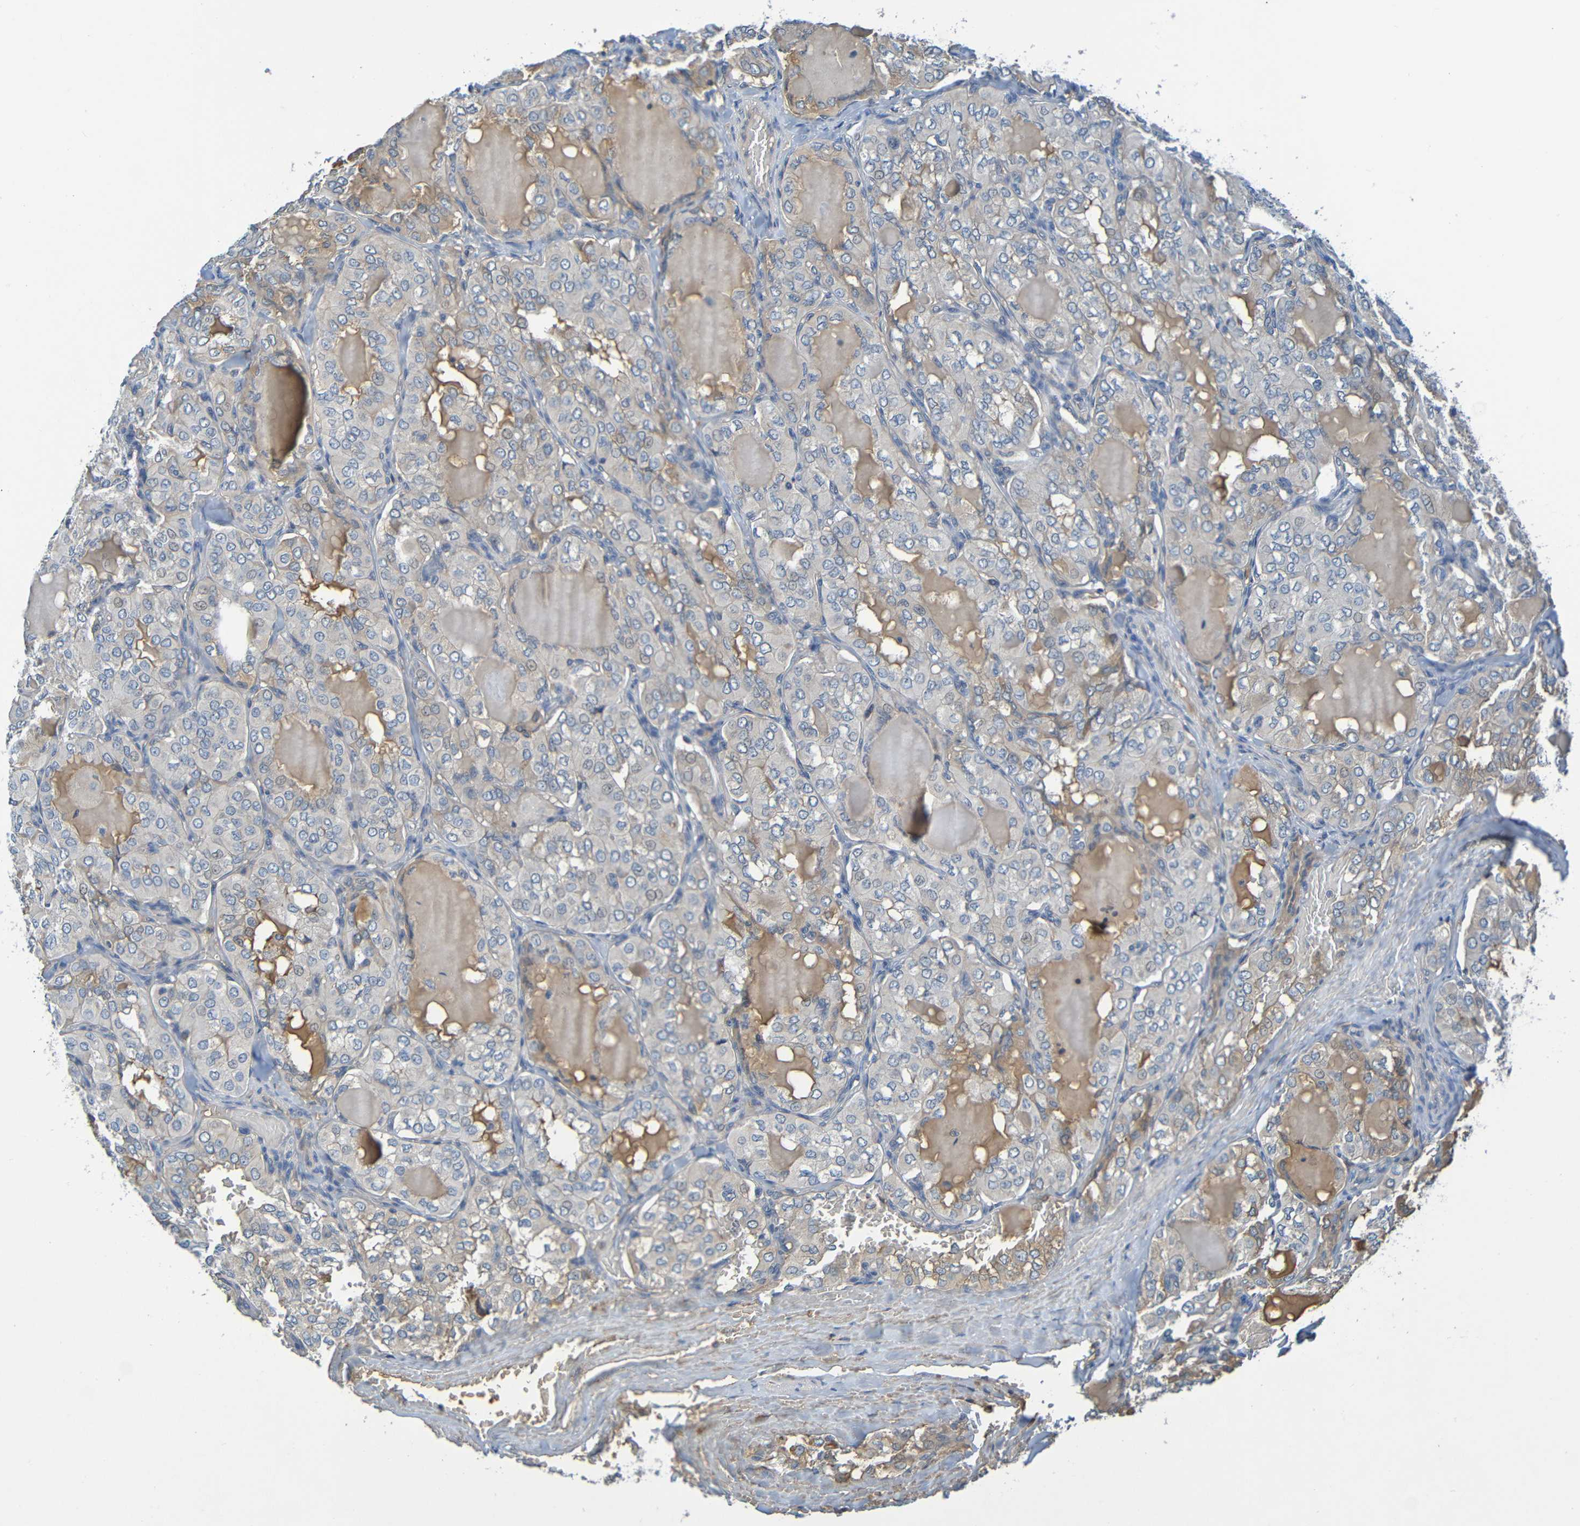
{"staining": {"intensity": "moderate", "quantity": "<25%", "location": "cytoplasmic/membranous"}, "tissue": "thyroid cancer", "cell_type": "Tumor cells", "image_type": "cancer", "snomed": [{"axis": "morphology", "description": "Papillary adenocarcinoma, NOS"}, {"axis": "topography", "description": "Thyroid gland"}], "caption": "Thyroid cancer tissue demonstrates moderate cytoplasmic/membranous expression in approximately <25% of tumor cells (brown staining indicates protein expression, while blue staining denotes nuclei).", "gene": "C1QA", "patient": {"sex": "male", "age": 20}}